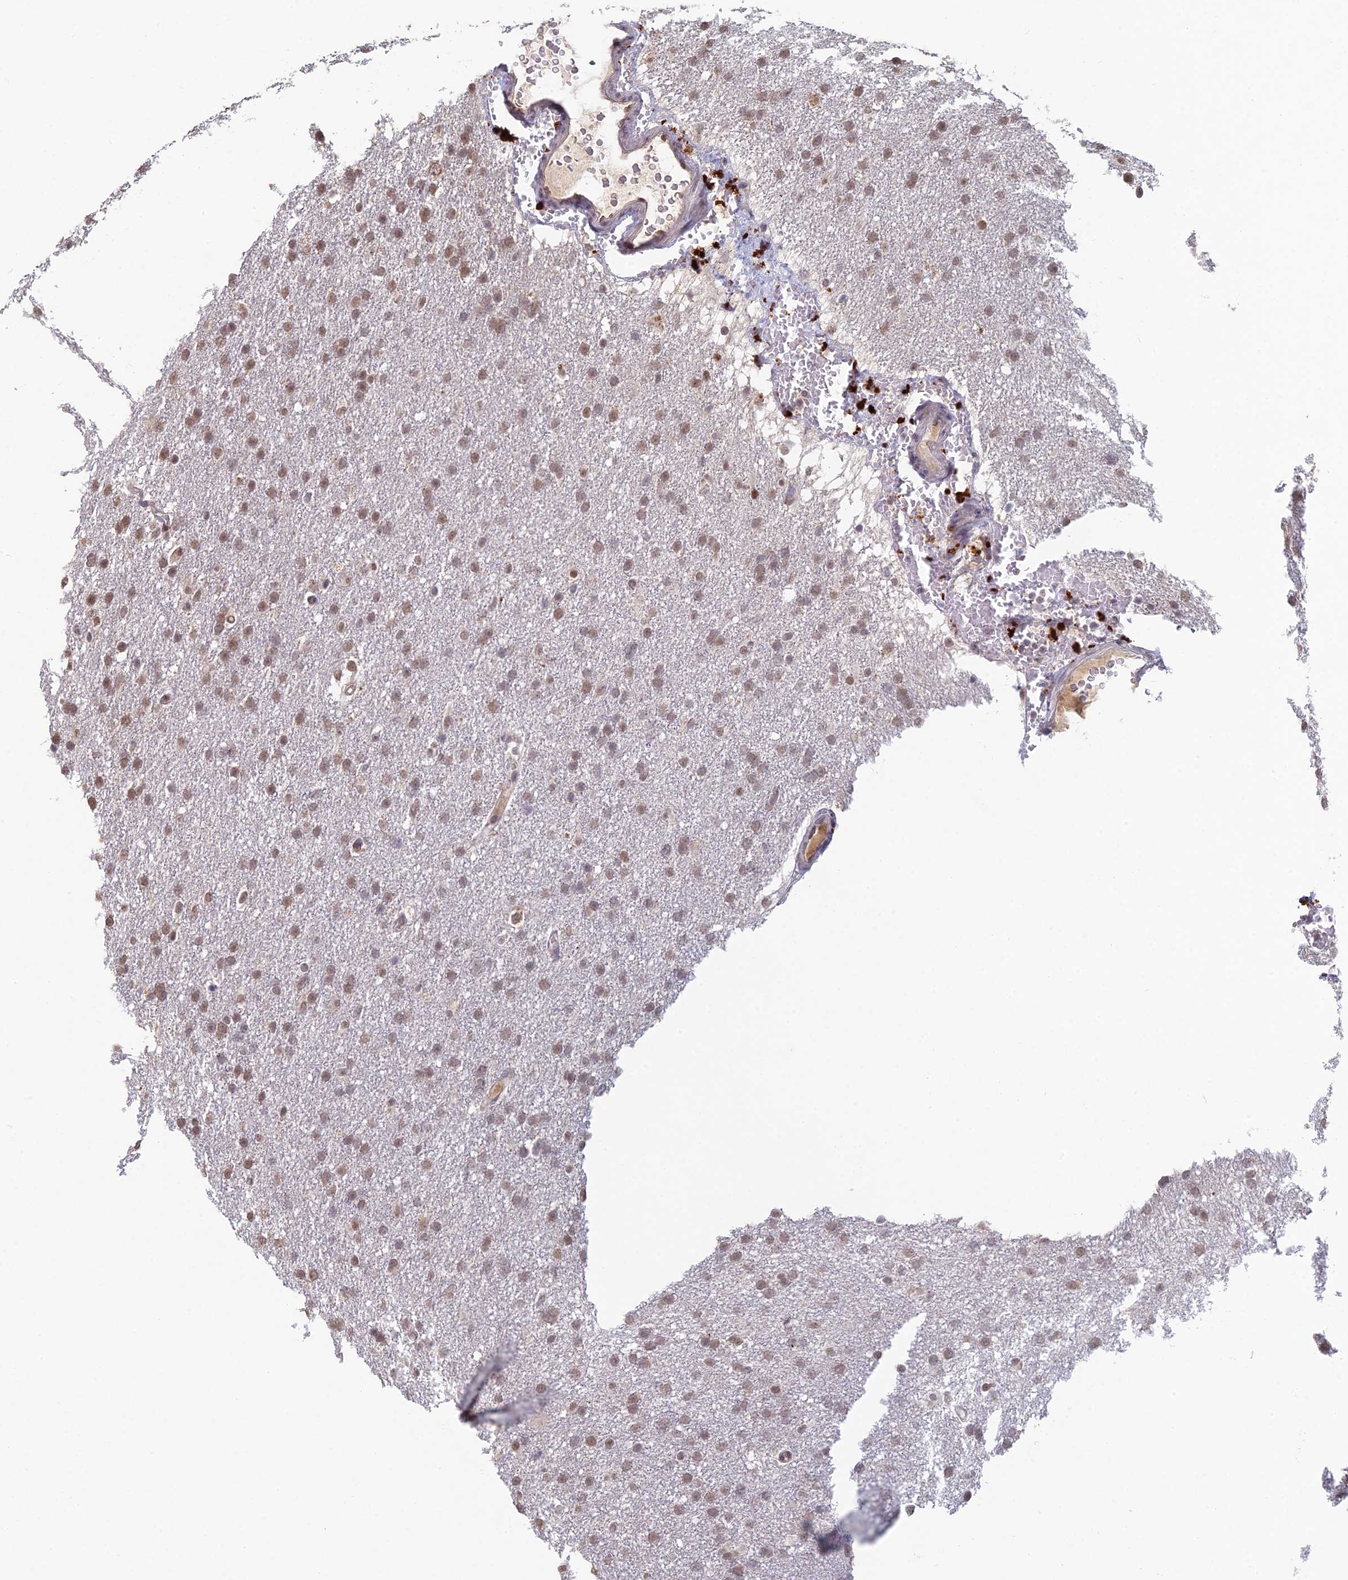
{"staining": {"intensity": "moderate", "quantity": "25%-75%", "location": "nuclear"}, "tissue": "glioma", "cell_type": "Tumor cells", "image_type": "cancer", "snomed": [{"axis": "morphology", "description": "Glioma, malignant, High grade"}, {"axis": "topography", "description": "Cerebral cortex"}], "caption": "Human malignant glioma (high-grade) stained with a brown dye exhibits moderate nuclear positive positivity in about 25%-75% of tumor cells.", "gene": "RANBP3", "patient": {"sex": "female", "age": 36}}